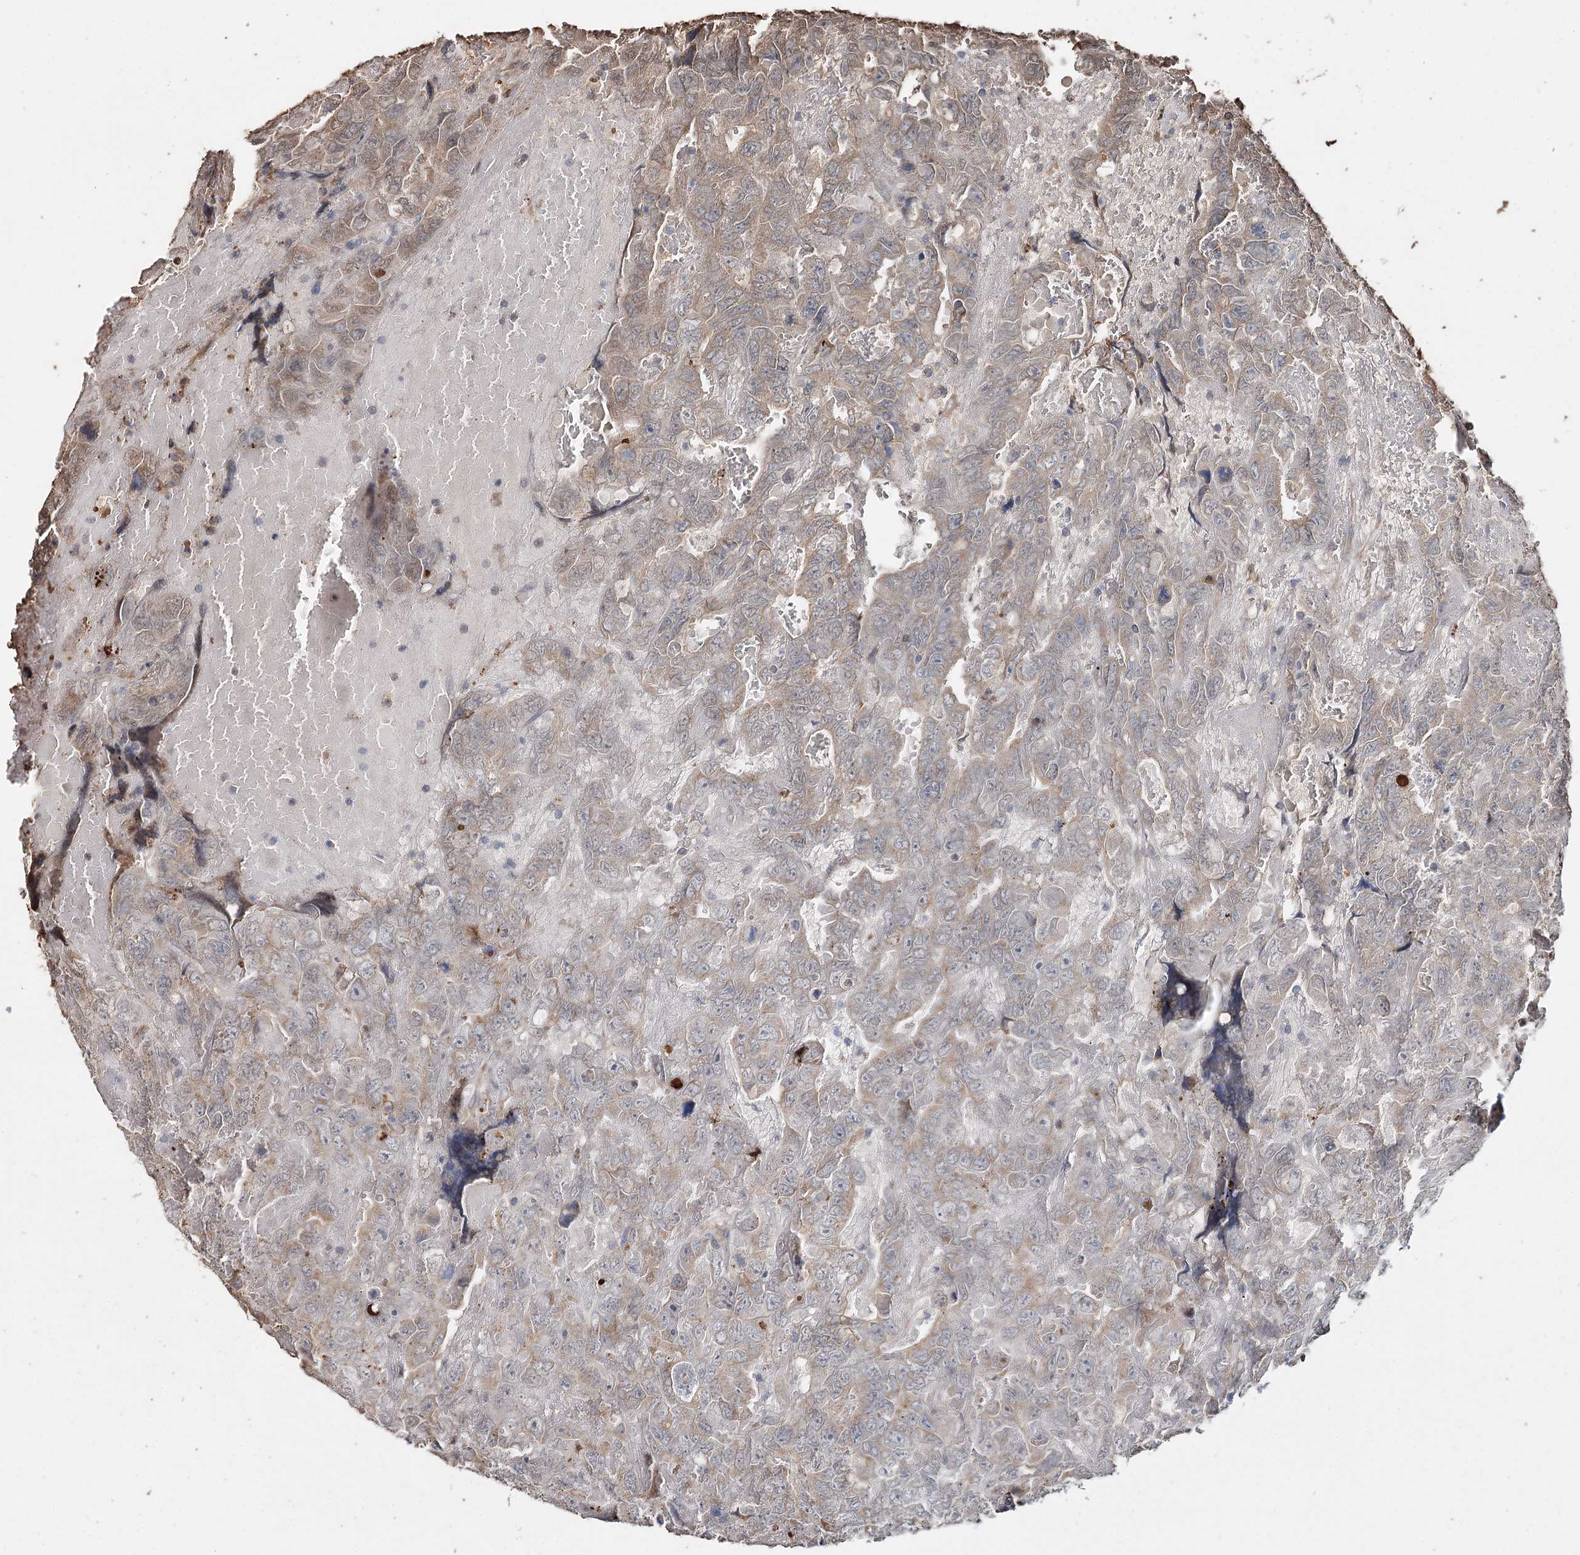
{"staining": {"intensity": "weak", "quantity": "<25%", "location": "cytoplasmic/membranous"}, "tissue": "testis cancer", "cell_type": "Tumor cells", "image_type": "cancer", "snomed": [{"axis": "morphology", "description": "Carcinoma, Embryonal, NOS"}, {"axis": "topography", "description": "Testis"}], "caption": "DAB immunohistochemical staining of human testis cancer (embryonal carcinoma) exhibits no significant positivity in tumor cells.", "gene": "SYVN1", "patient": {"sex": "male", "age": 45}}